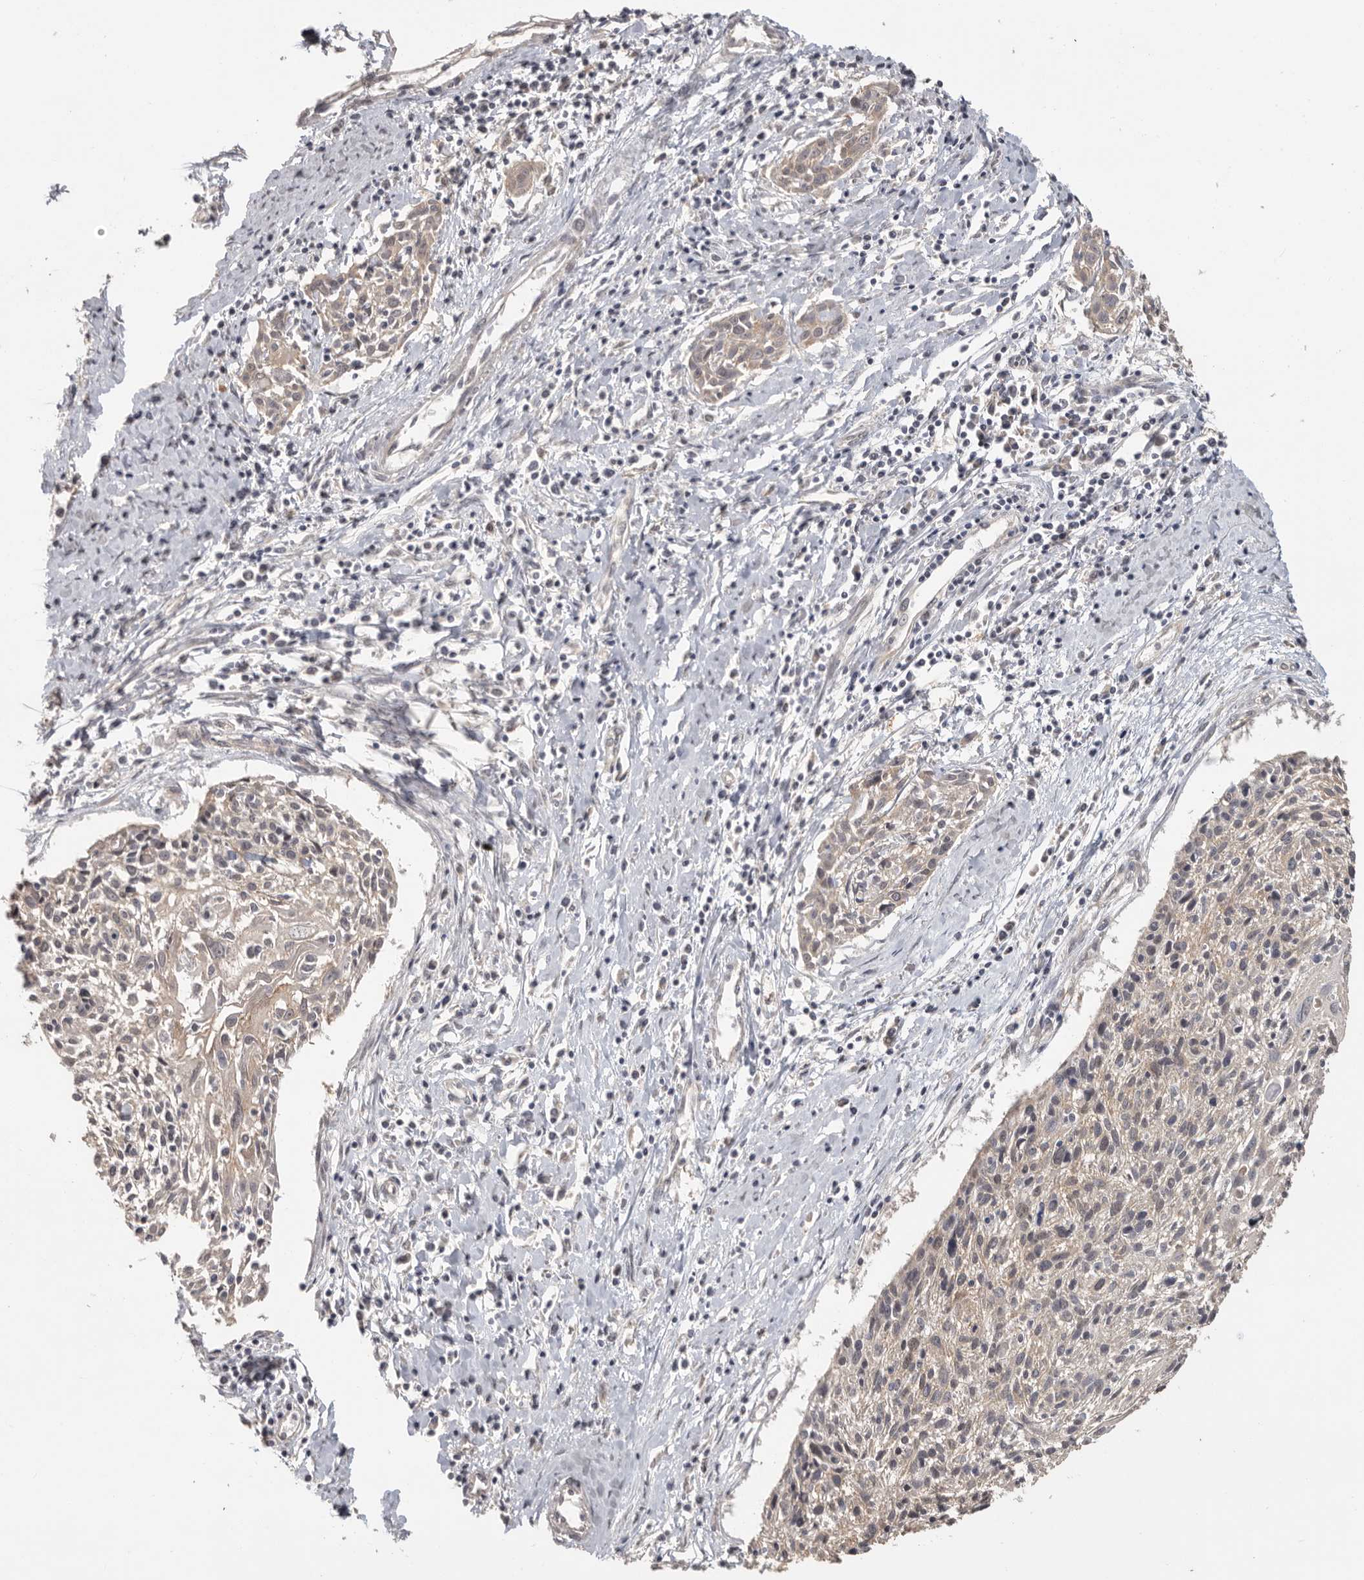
{"staining": {"intensity": "weak", "quantity": "25%-75%", "location": "cytoplasmic/membranous"}, "tissue": "cervical cancer", "cell_type": "Tumor cells", "image_type": "cancer", "snomed": [{"axis": "morphology", "description": "Squamous cell carcinoma, NOS"}, {"axis": "topography", "description": "Cervix"}], "caption": "The micrograph demonstrates staining of squamous cell carcinoma (cervical), revealing weak cytoplasmic/membranous protein positivity (brown color) within tumor cells.", "gene": "BAIAP2", "patient": {"sex": "female", "age": 51}}